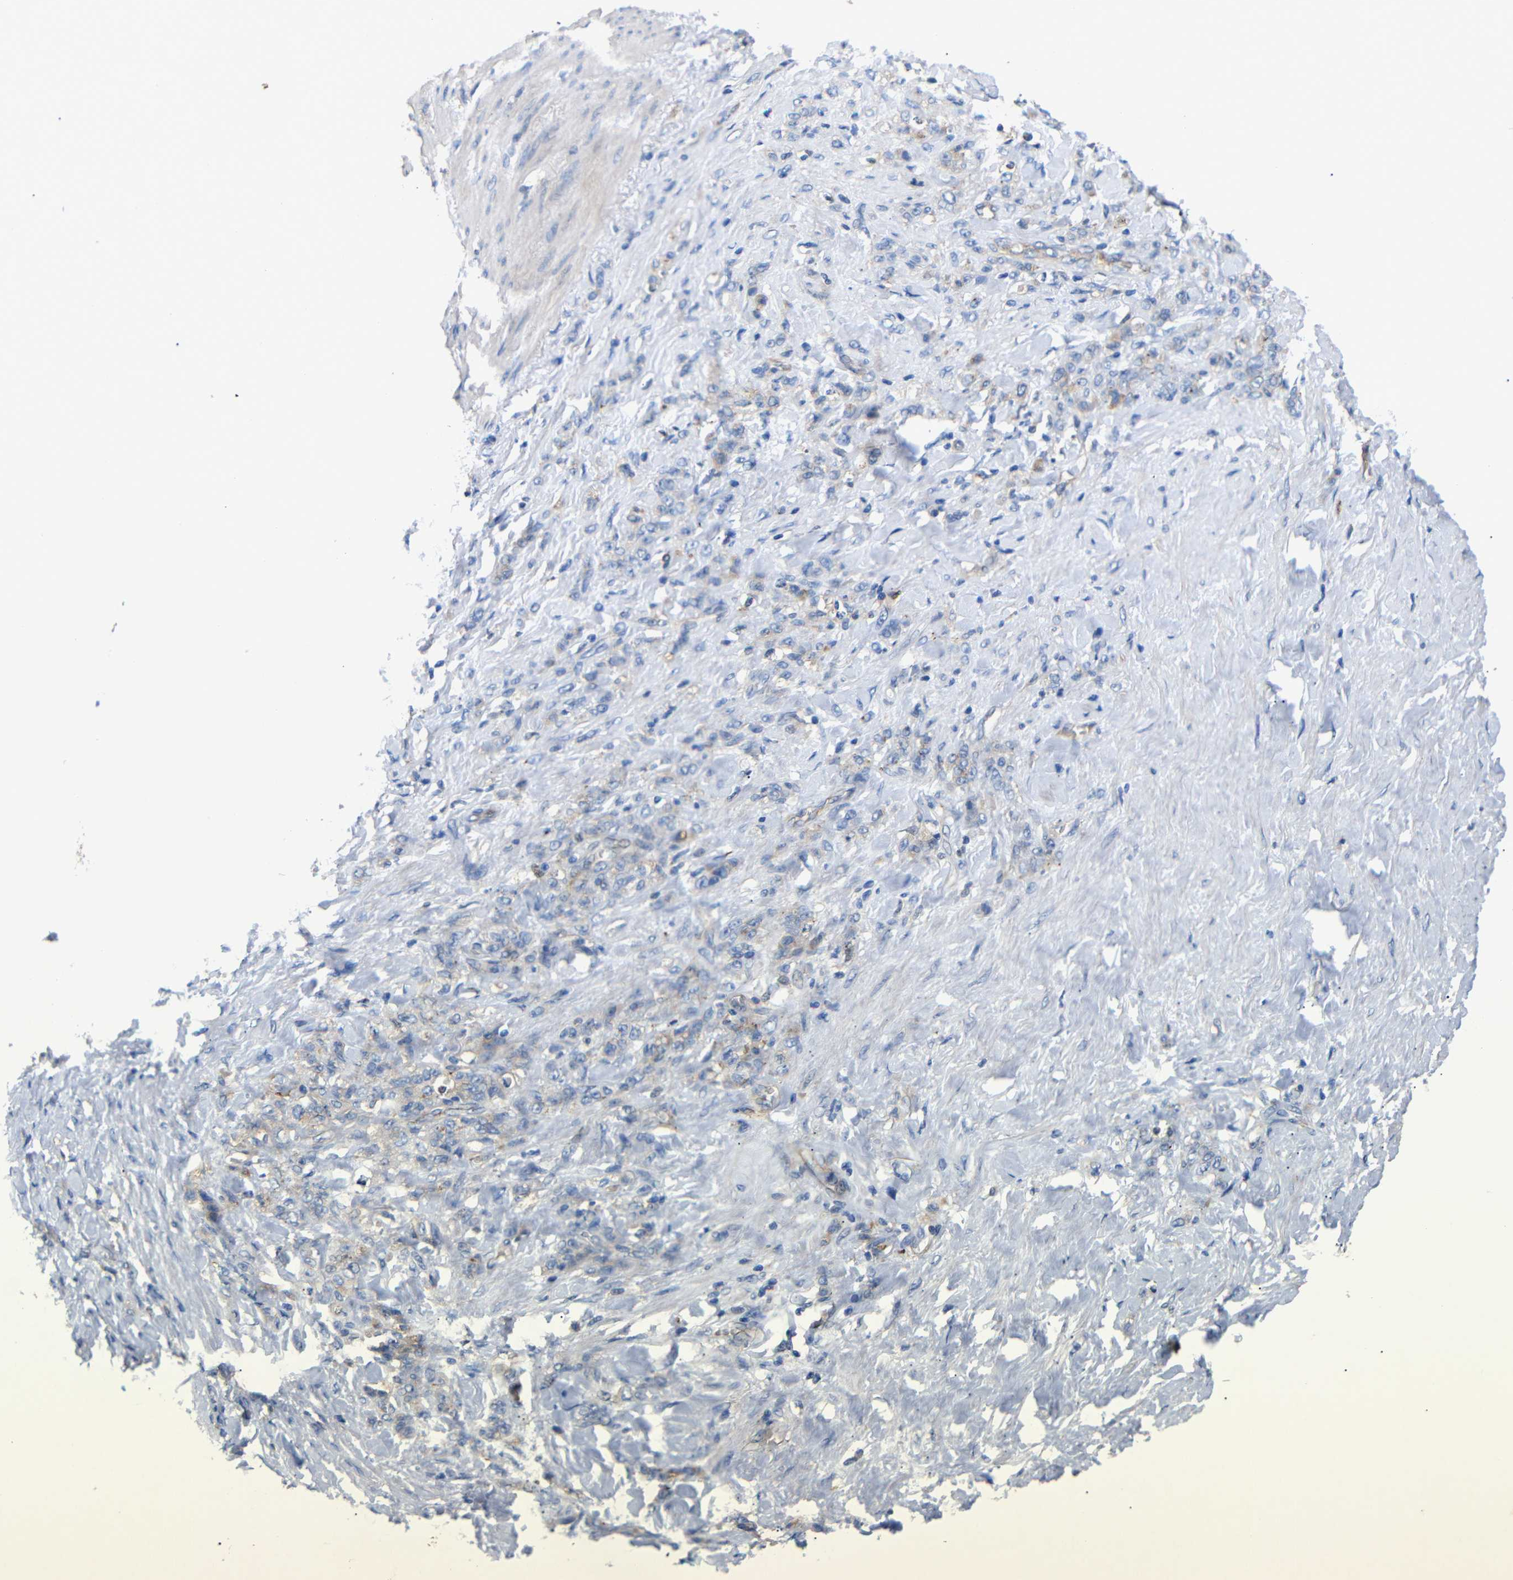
{"staining": {"intensity": "weak", "quantity": "<25%", "location": "cytoplasmic/membranous"}, "tissue": "stomach cancer", "cell_type": "Tumor cells", "image_type": "cancer", "snomed": [{"axis": "morphology", "description": "Adenocarcinoma, NOS"}, {"axis": "topography", "description": "Stomach"}], "caption": "Immunohistochemistry (IHC) histopathology image of neoplastic tissue: human stomach cancer (adenocarcinoma) stained with DAB (3,3'-diaminobenzidine) demonstrates no significant protein expression in tumor cells.", "gene": "SDCBP", "patient": {"sex": "male", "age": 82}}